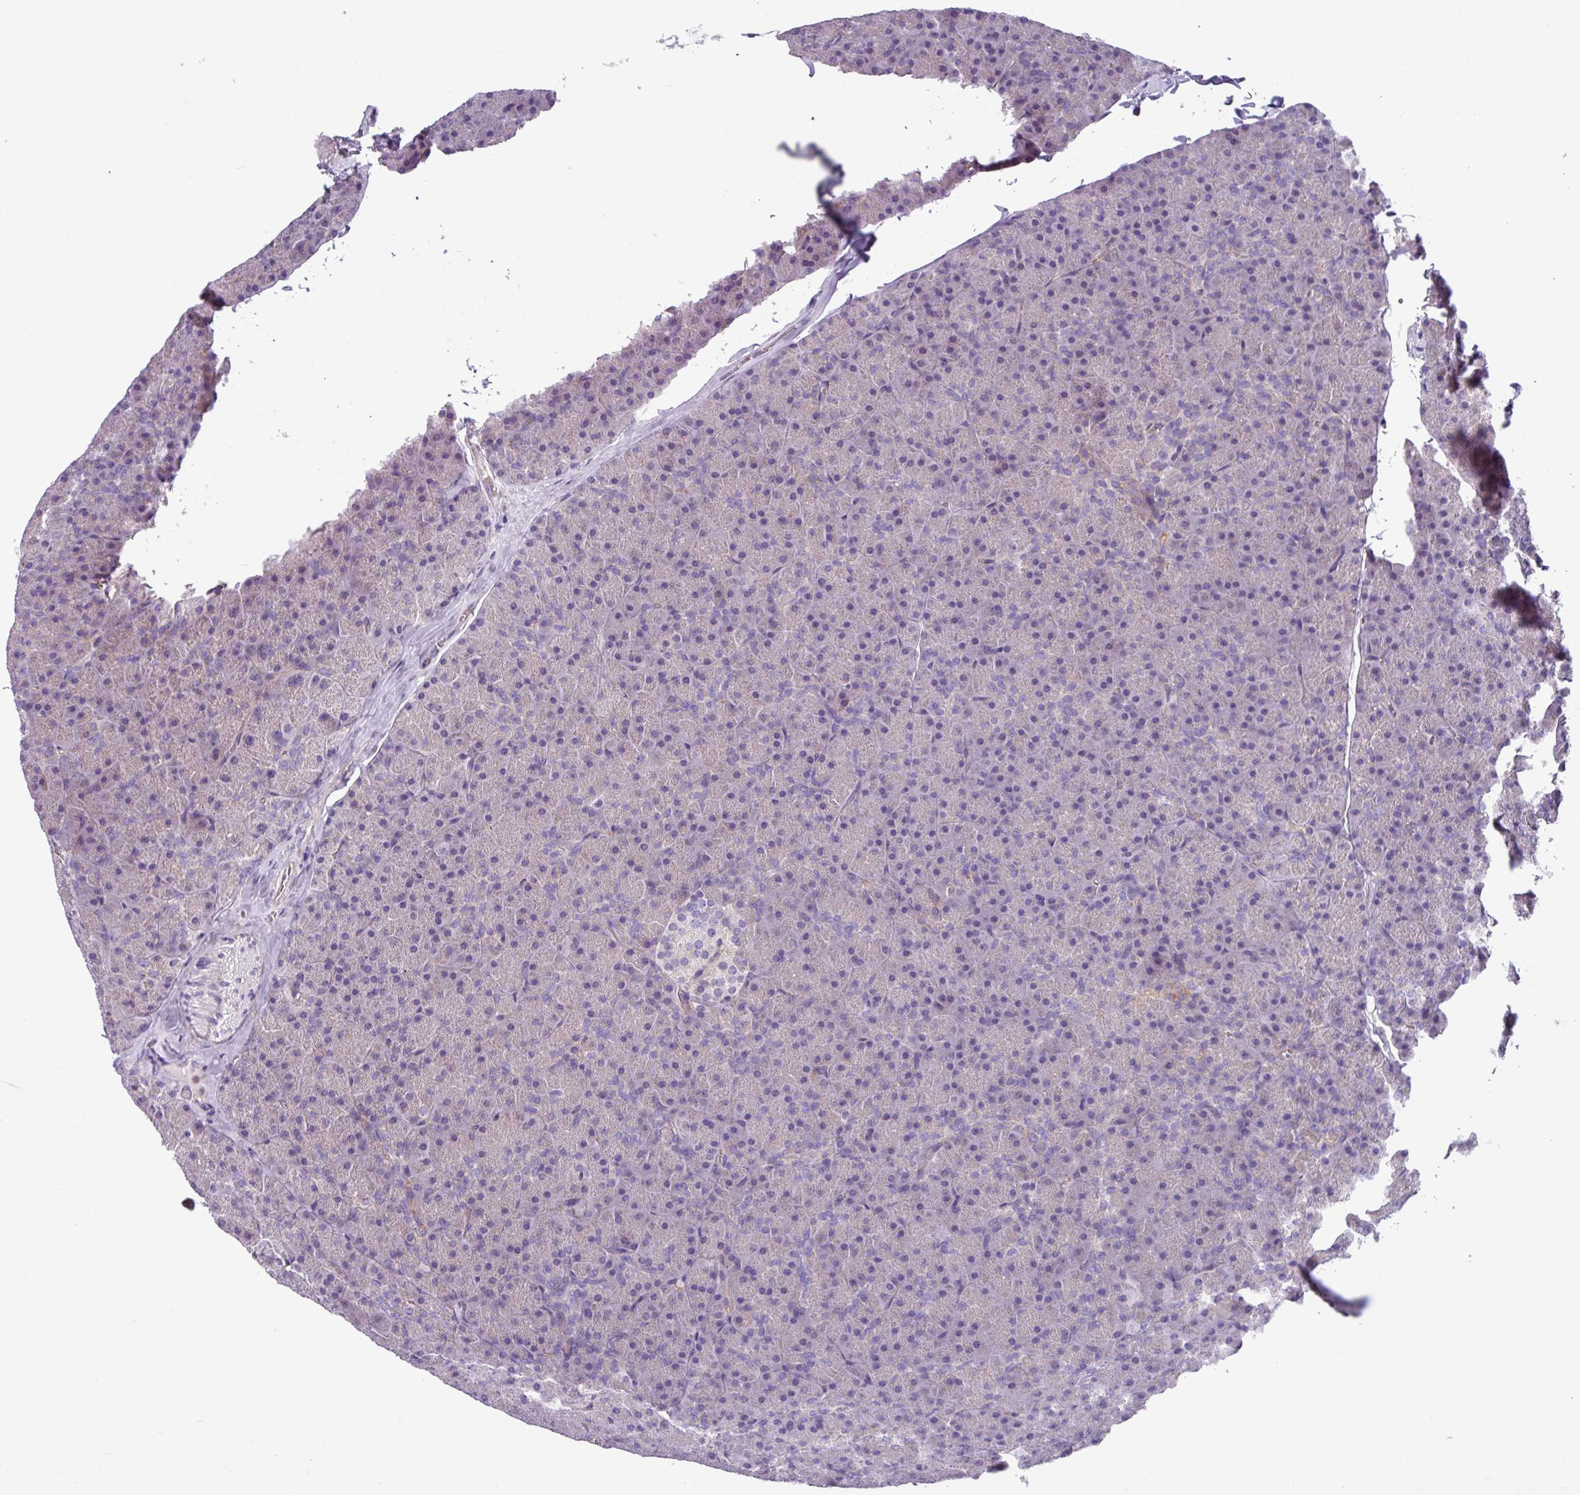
{"staining": {"intensity": "moderate", "quantity": "<25%", "location": "cytoplasmic/membranous"}, "tissue": "pancreas", "cell_type": "Exocrine glandular cells", "image_type": "normal", "snomed": [{"axis": "morphology", "description": "Normal tissue, NOS"}, {"axis": "topography", "description": "Pancreas"}], "caption": "Approximately <25% of exocrine glandular cells in normal pancreas demonstrate moderate cytoplasmic/membranous protein staining as visualized by brown immunohistochemical staining.", "gene": "SLC23A2", "patient": {"sex": "male", "age": 36}}